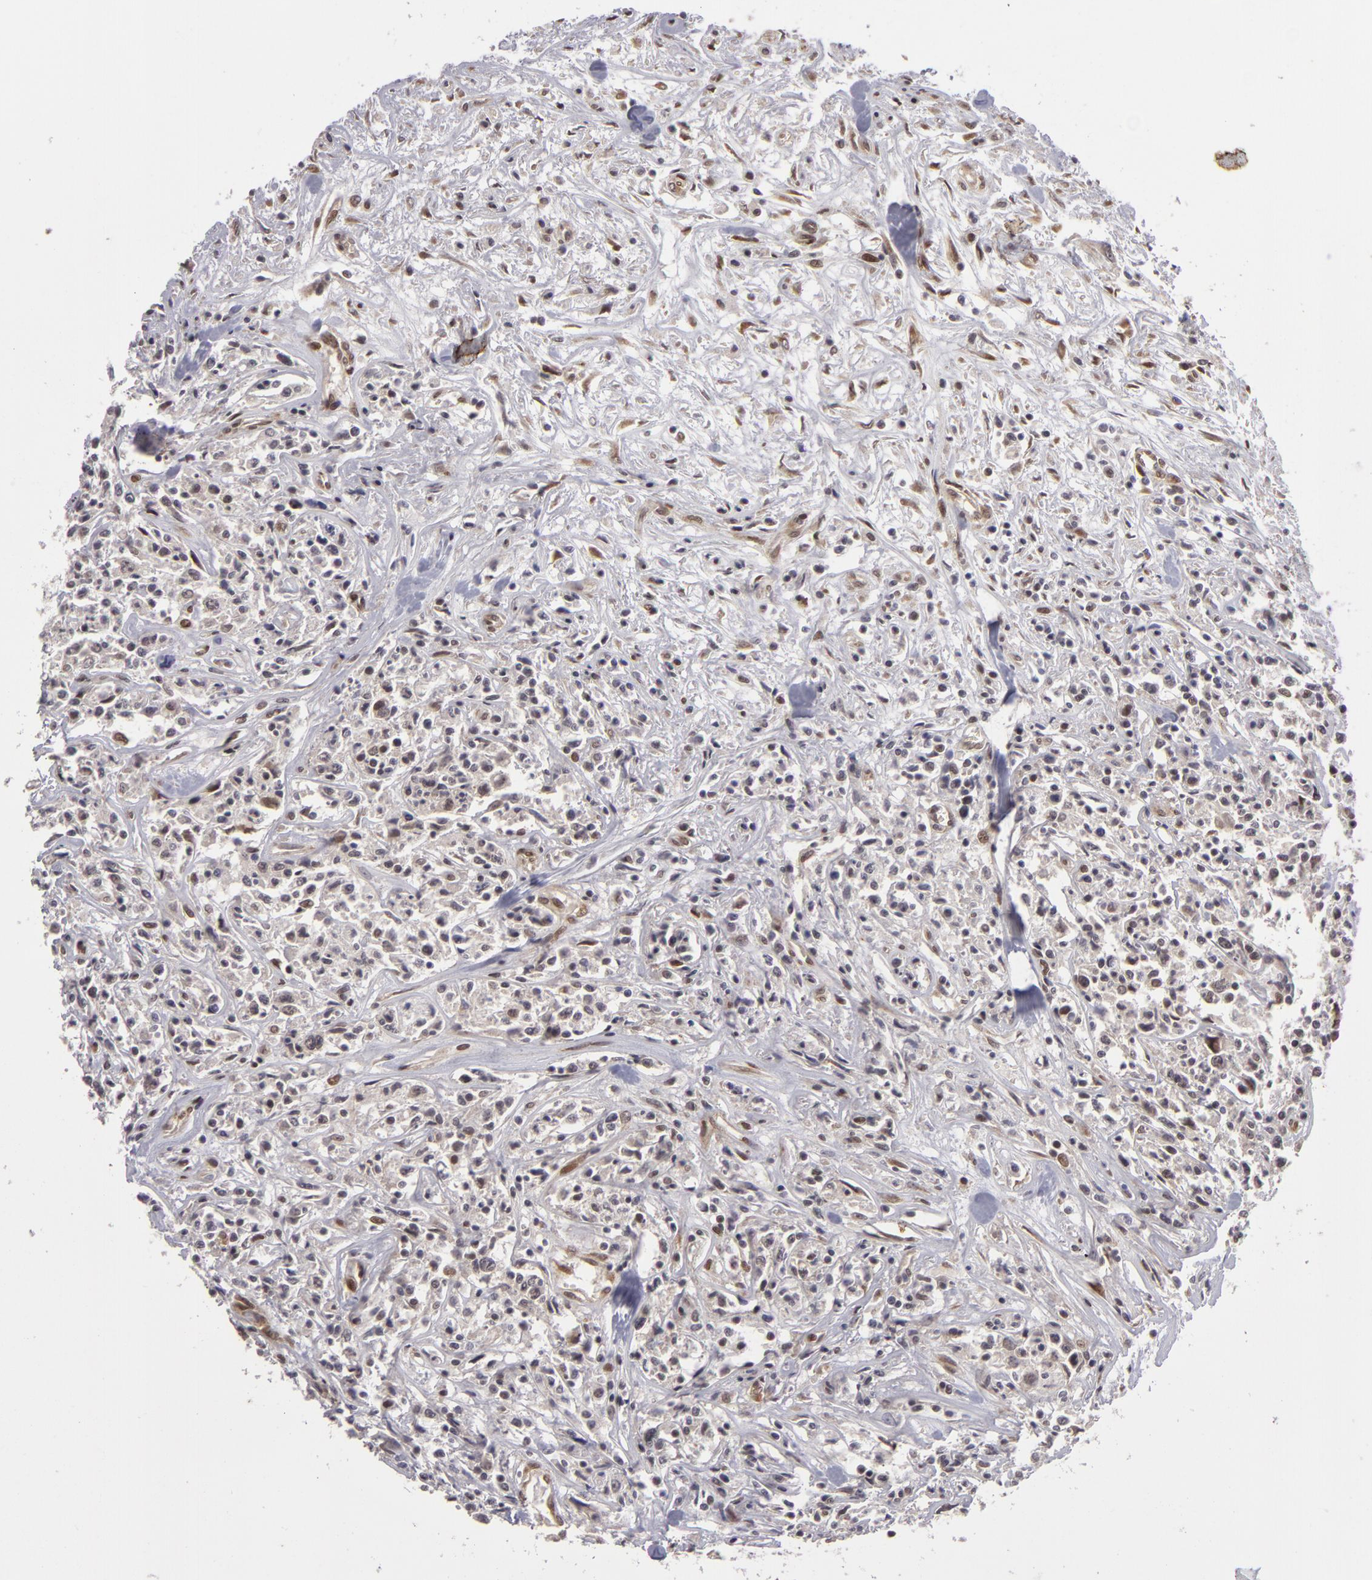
{"staining": {"intensity": "moderate", "quantity": "<25%", "location": "nuclear"}, "tissue": "lymphoma", "cell_type": "Tumor cells", "image_type": "cancer", "snomed": [{"axis": "morphology", "description": "Malignant lymphoma, non-Hodgkin's type, Low grade"}, {"axis": "topography", "description": "Small intestine"}], "caption": "Immunohistochemistry (IHC) (DAB) staining of human lymphoma displays moderate nuclear protein staining in approximately <25% of tumor cells. The staining was performed using DAB (3,3'-diaminobenzidine), with brown indicating positive protein expression. Nuclei are stained blue with hematoxylin.", "gene": "ZNF133", "patient": {"sex": "female", "age": 59}}